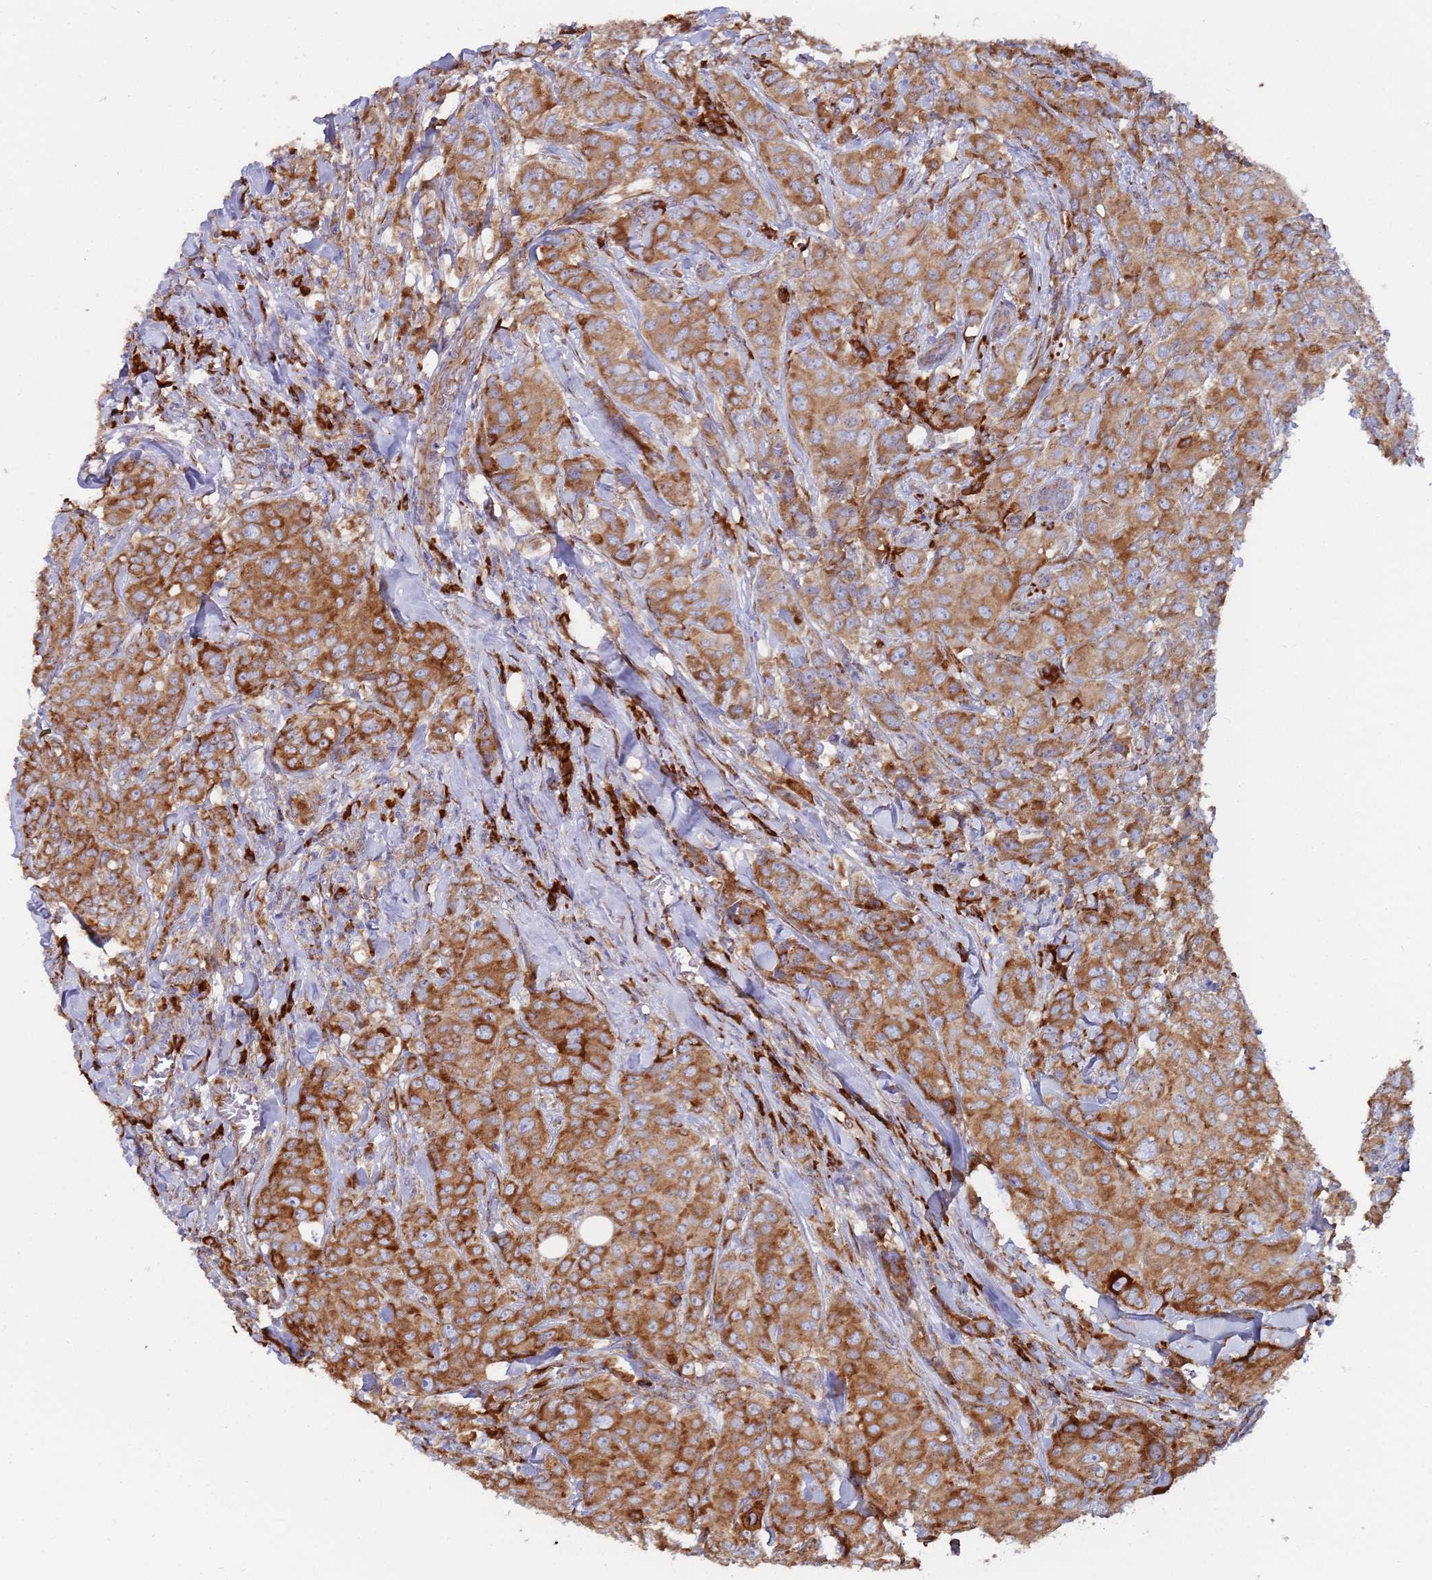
{"staining": {"intensity": "moderate", "quantity": ">75%", "location": "cytoplasmic/membranous"}, "tissue": "breast cancer", "cell_type": "Tumor cells", "image_type": "cancer", "snomed": [{"axis": "morphology", "description": "Duct carcinoma"}, {"axis": "topography", "description": "Breast"}], "caption": "The photomicrograph reveals a brown stain indicating the presence of a protein in the cytoplasmic/membranous of tumor cells in breast cancer. (DAB (3,3'-diaminobenzidine) IHC with brightfield microscopy, high magnification).", "gene": "ZNF844", "patient": {"sex": "female", "age": 43}}